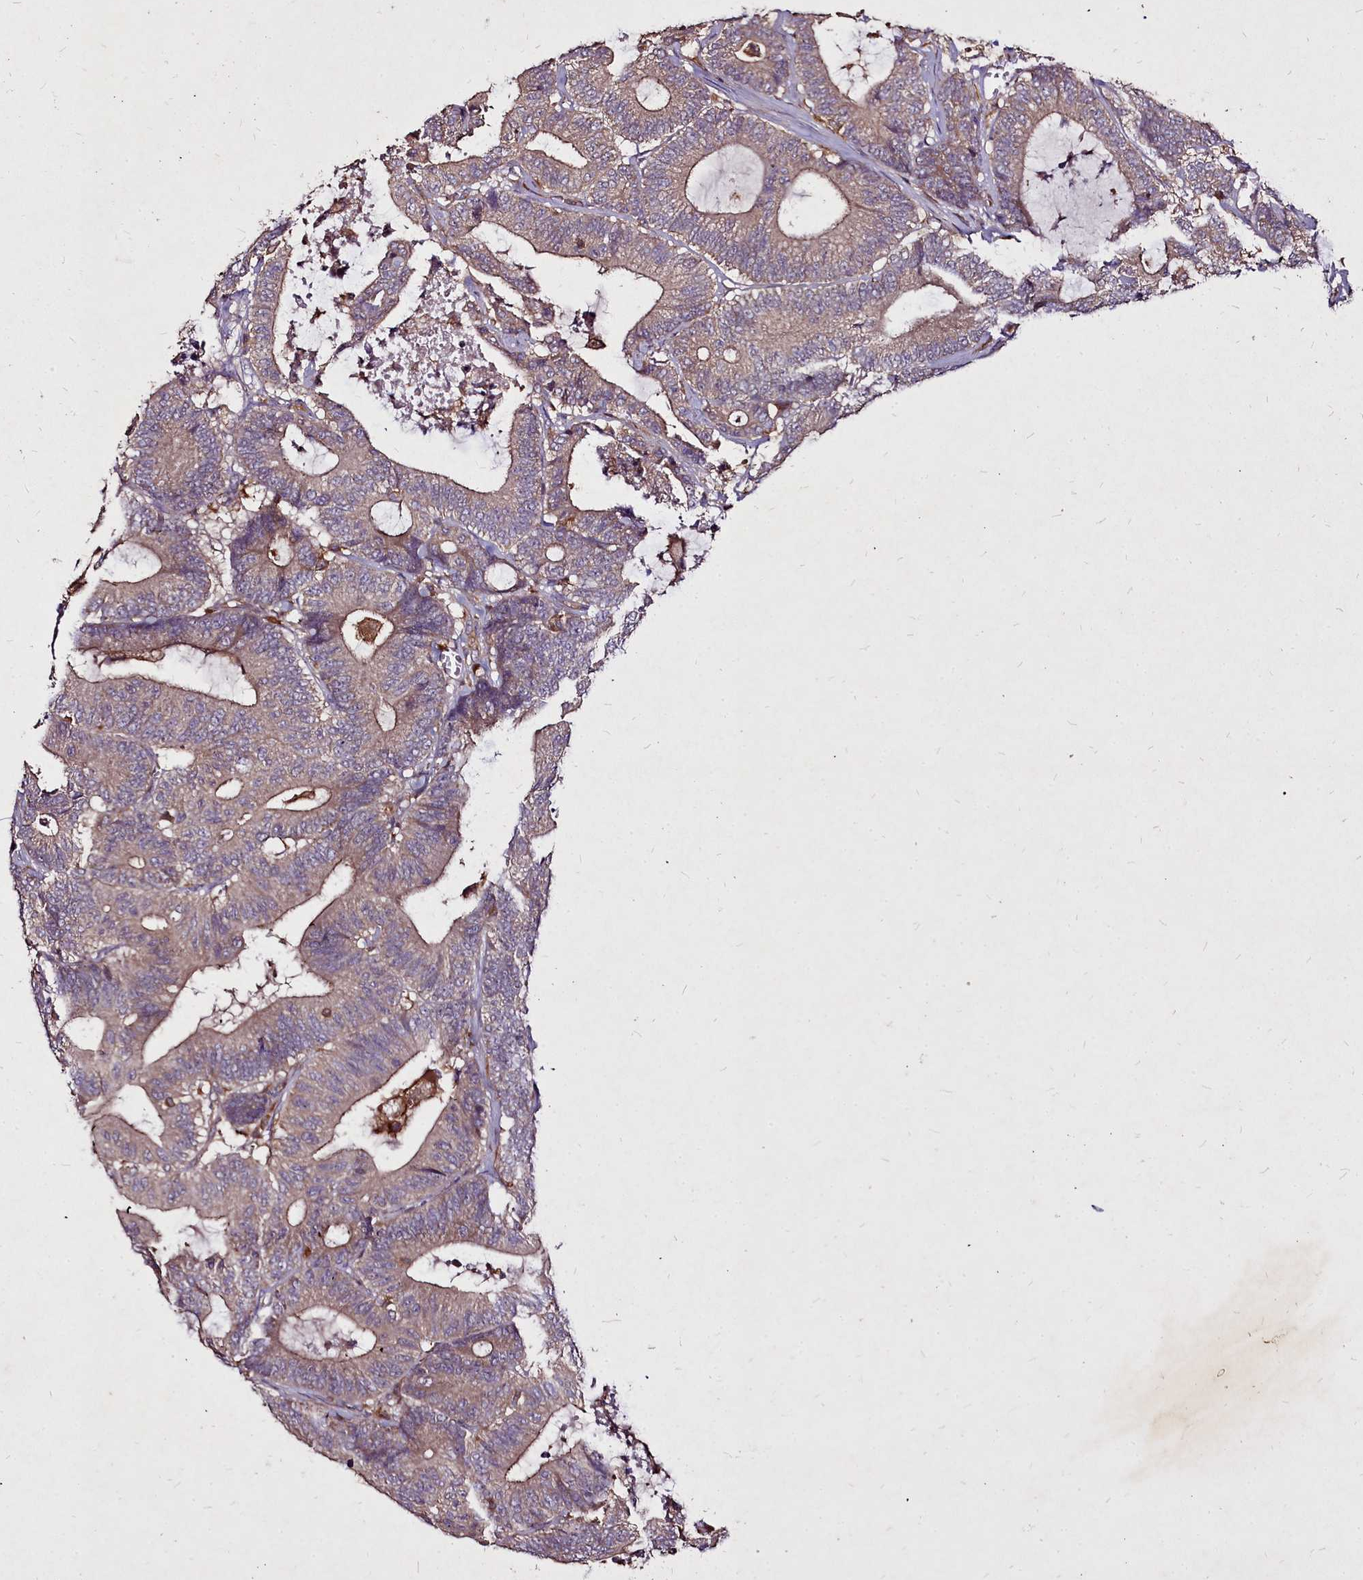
{"staining": {"intensity": "moderate", "quantity": ">75%", "location": "cytoplasmic/membranous"}, "tissue": "colorectal cancer", "cell_type": "Tumor cells", "image_type": "cancer", "snomed": [{"axis": "morphology", "description": "Adenocarcinoma, NOS"}, {"axis": "topography", "description": "Colon"}], "caption": "Immunohistochemistry (IHC) staining of colorectal adenocarcinoma, which shows medium levels of moderate cytoplasmic/membranous expression in approximately >75% of tumor cells indicating moderate cytoplasmic/membranous protein positivity. The staining was performed using DAB (3,3'-diaminobenzidine) (brown) for protein detection and nuclei were counterstained in hematoxylin (blue).", "gene": "NCKAP1L", "patient": {"sex": "female", "age": 84}}